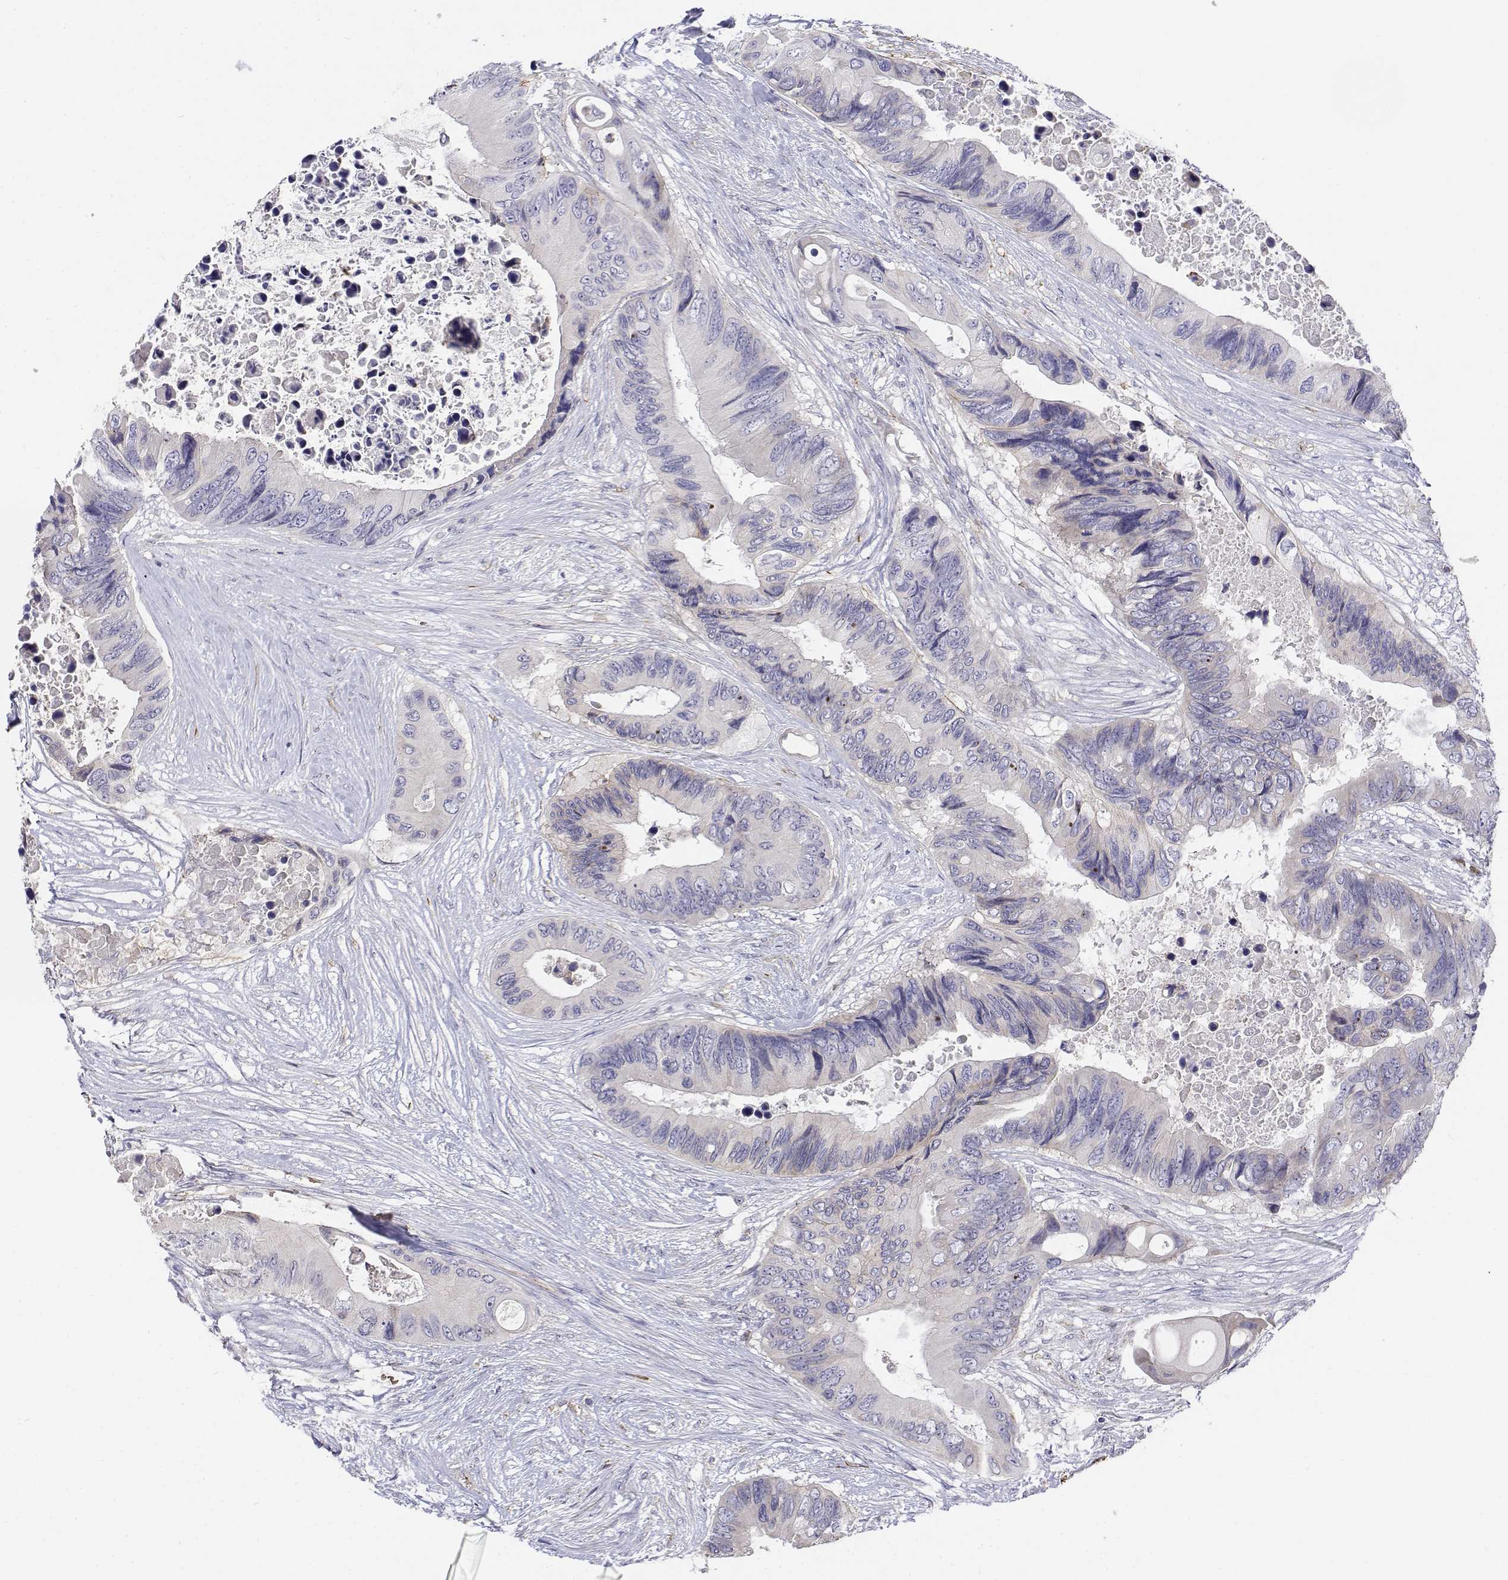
{"staining": {"intensity": "negative", "quantity": "none", "location": "none"}, "tissue": "colorectal cancer", "cell_type": "Tumor cells", "image_type": "cancer", "snomed": [{"axis": "morphology", "description": "Adenocarcinoma, NOS"}, {"axis": "topography", "description": "Rectum"}], "caption": "Tumor cells are negative for brown protein staining in colorectal adenocarcinoma.", "gene": "CADM1", "patient": {"sex": "male", "age": 63}}